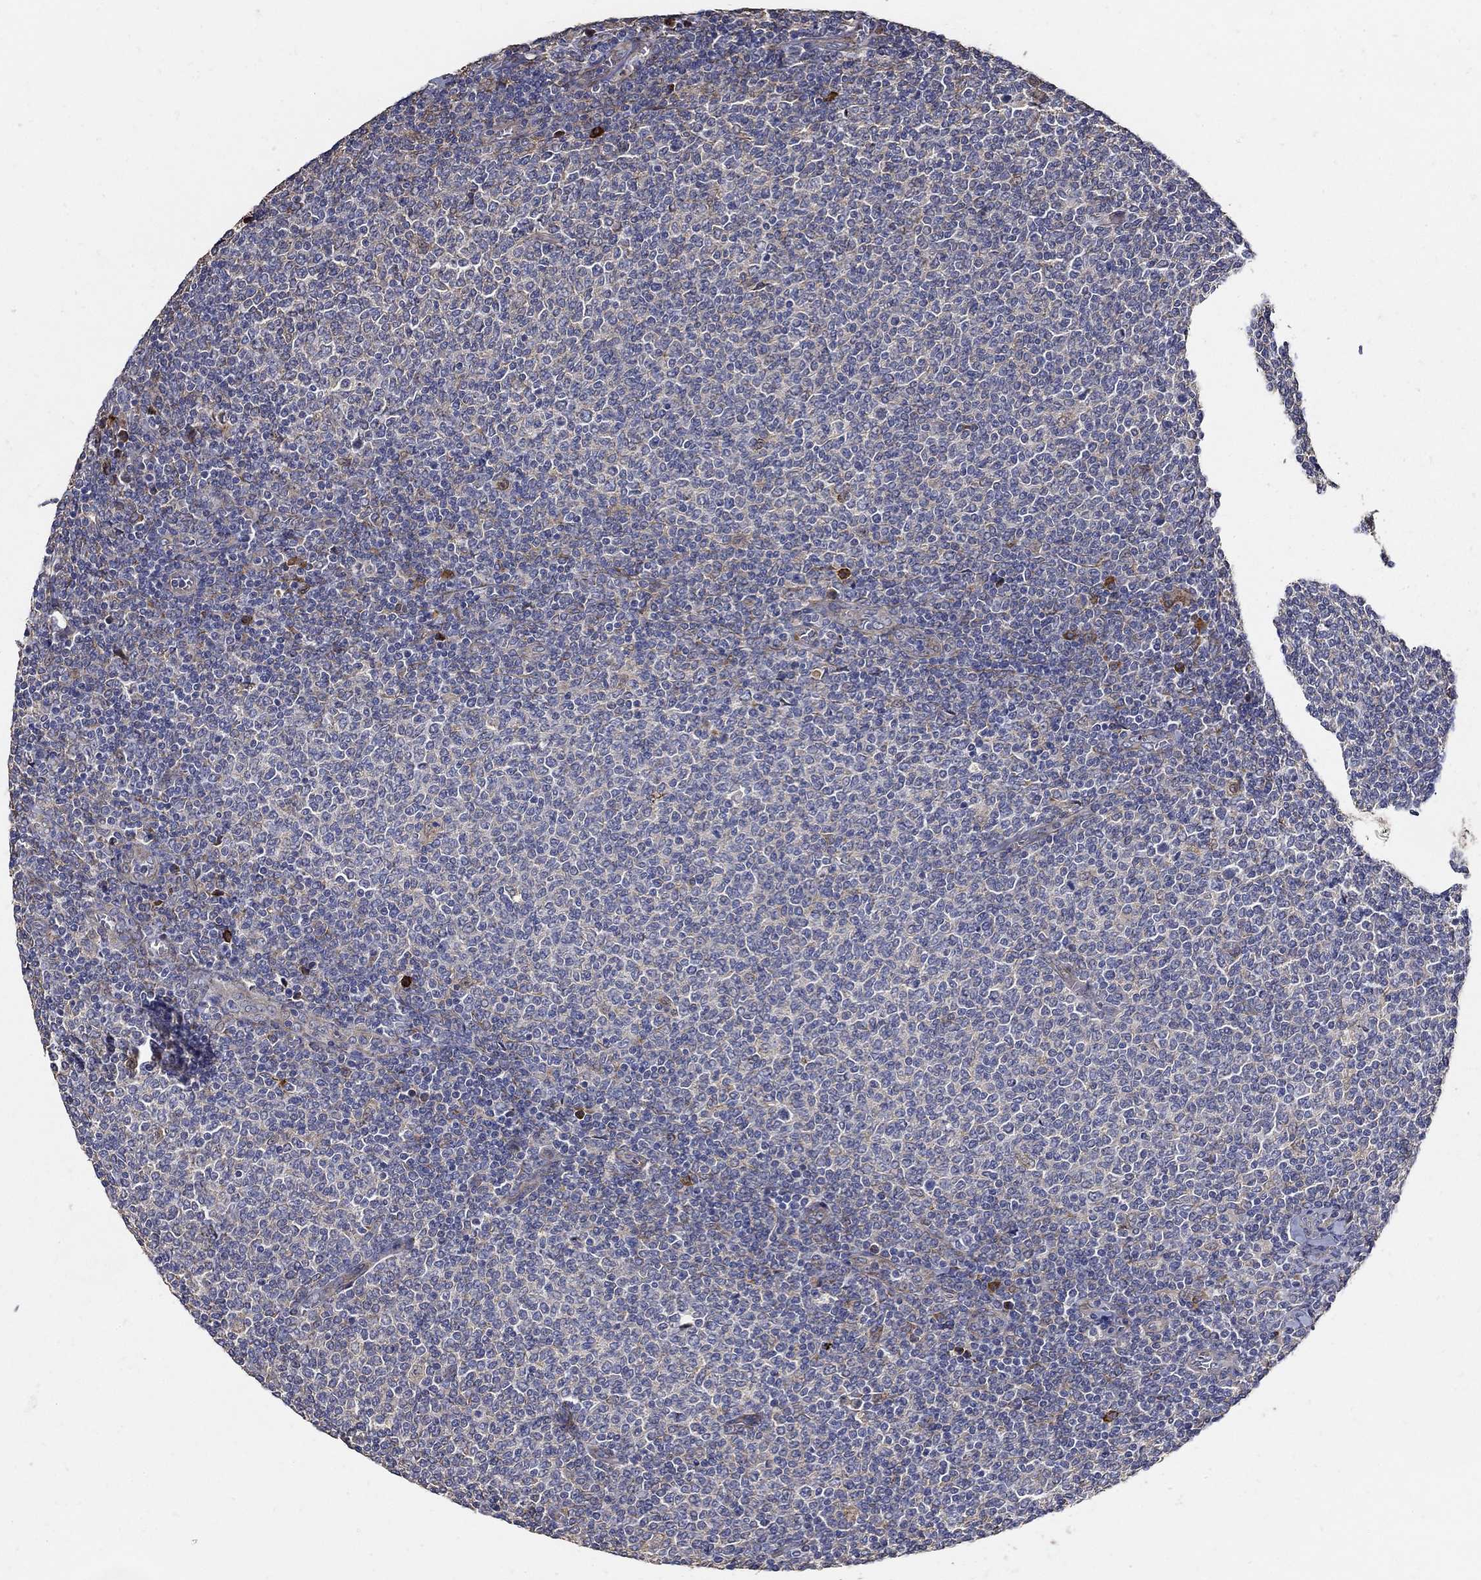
{"staining": {"intensity": "negative", "quantity": "none", "location": "none"}, "tissue": "lymphoma", "cell_type": "Tumor cells", "image_type": "cancer", "snomed": [{"axis": "morphology", "description": "Malignant lymphoma, non-Hodgkin's type, Low grade"}, {"axis": "topography", "description": "Lymph node"}], "caption": "The immunohistochemistry histopathology image has no significant staining in tumor cells of malignant lymphoma, non-Hodgkin's type (low-grade) tissue. The staining is performed using DAB (3,3'-diaminobenzidine) brown chromogen with nuclei counter-stained in using hematoxylin.", "gene": "EMILIN3", "patient": {"sex": "male", "age": 52}}